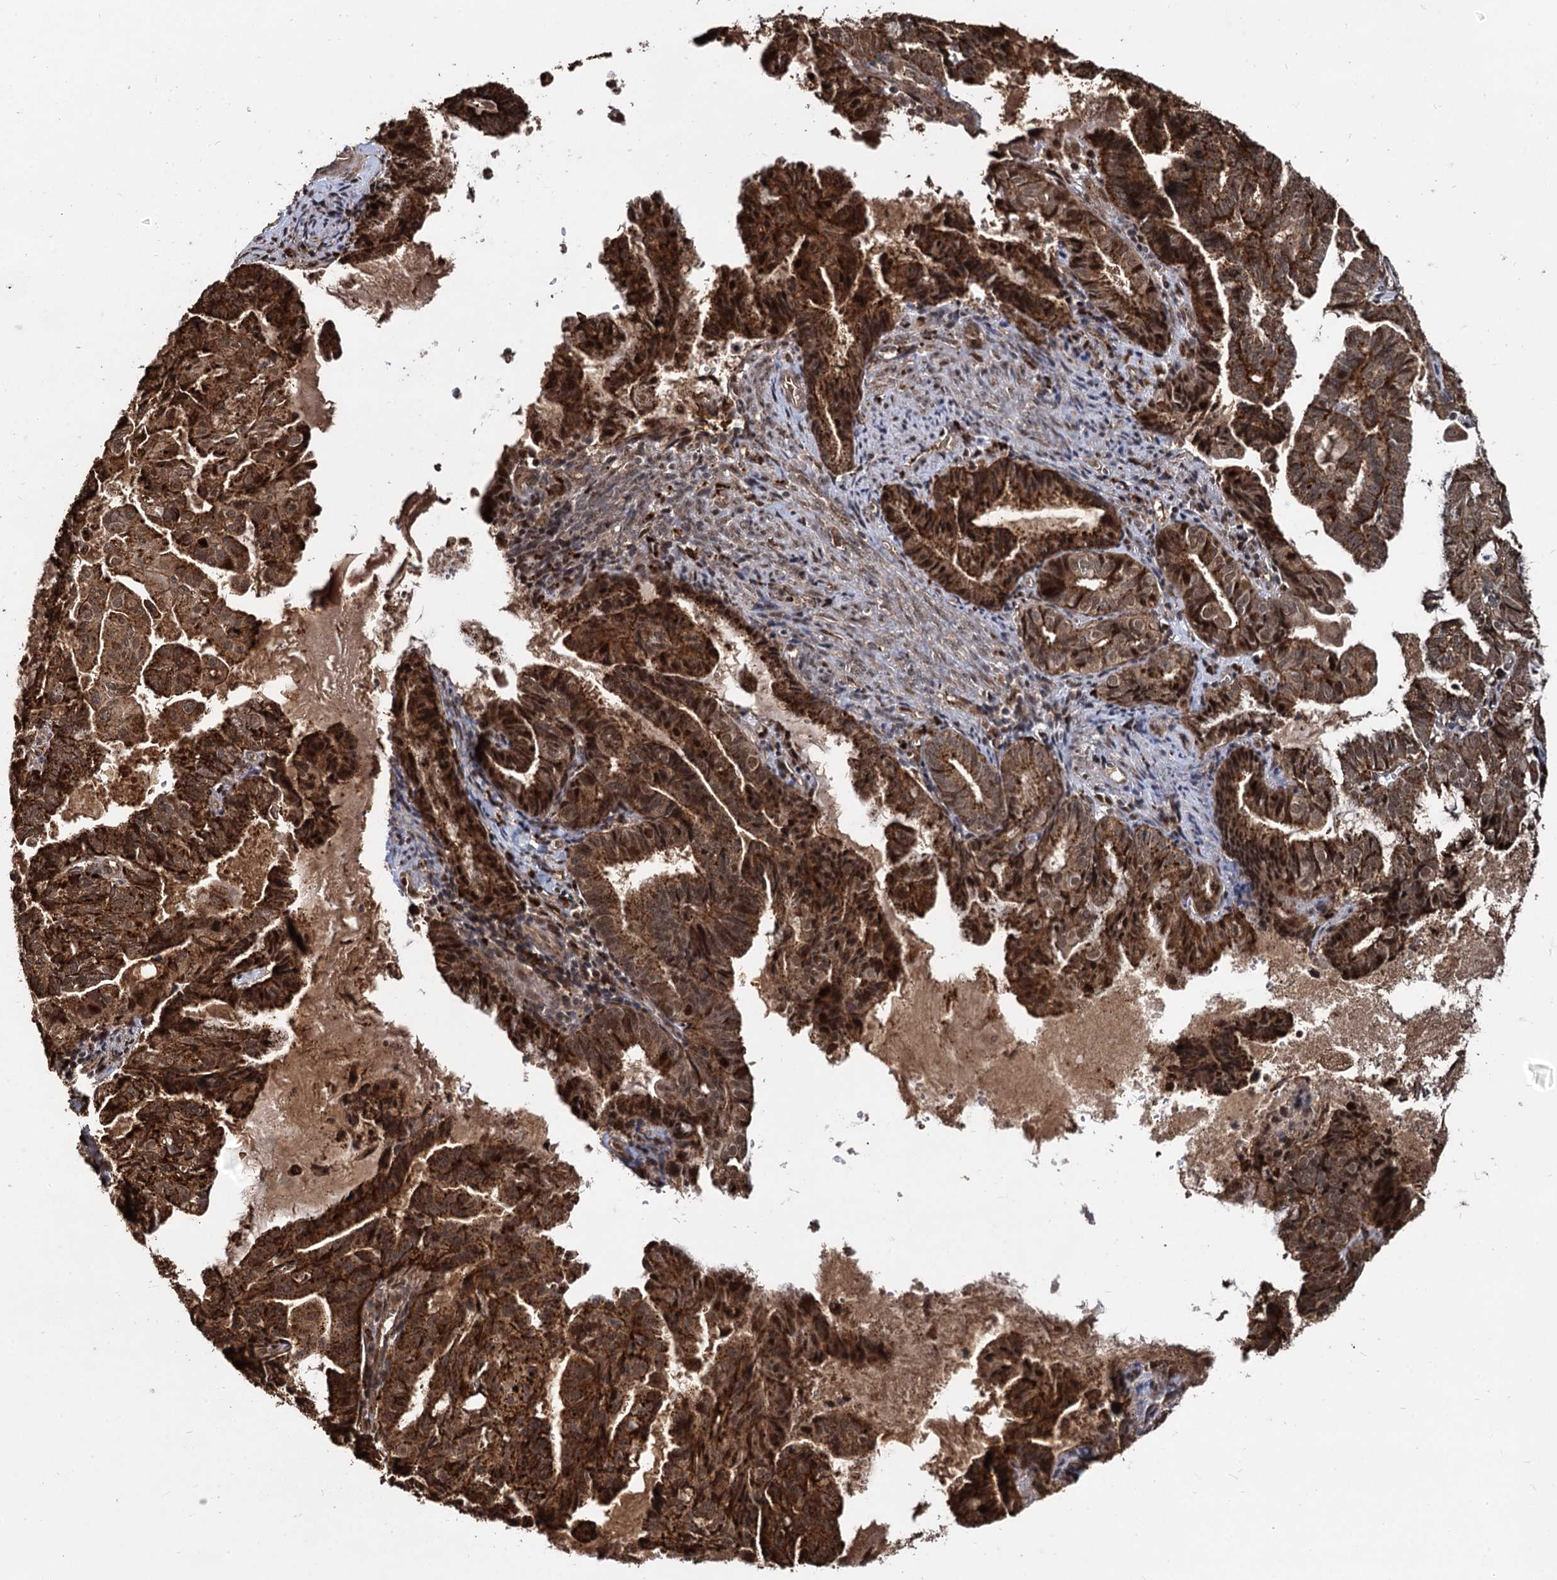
{"staining": {"intensity": "moderate", "quantity": ">75%", "location": "cytoplasmic/membranous,nuclear"}, "tissue": "endometrial cancer", "cell_type": "Tumor cells", "image_type": "cancer", "snomed": [{"axis": "morphology", "description": "Adenocarcinoma, NOS"}, {"axis": "topography", "description": "Endometrium"}], "caption": "This histopathology image exhibits IHC staining of human endometrial adenocarcinoma, with medium moderate cytoplasmic/membranous and nuclear expression in about >75% of tumor cells.", "gene": "CEP192", "patient": {"sex": "female", "age": 86}}